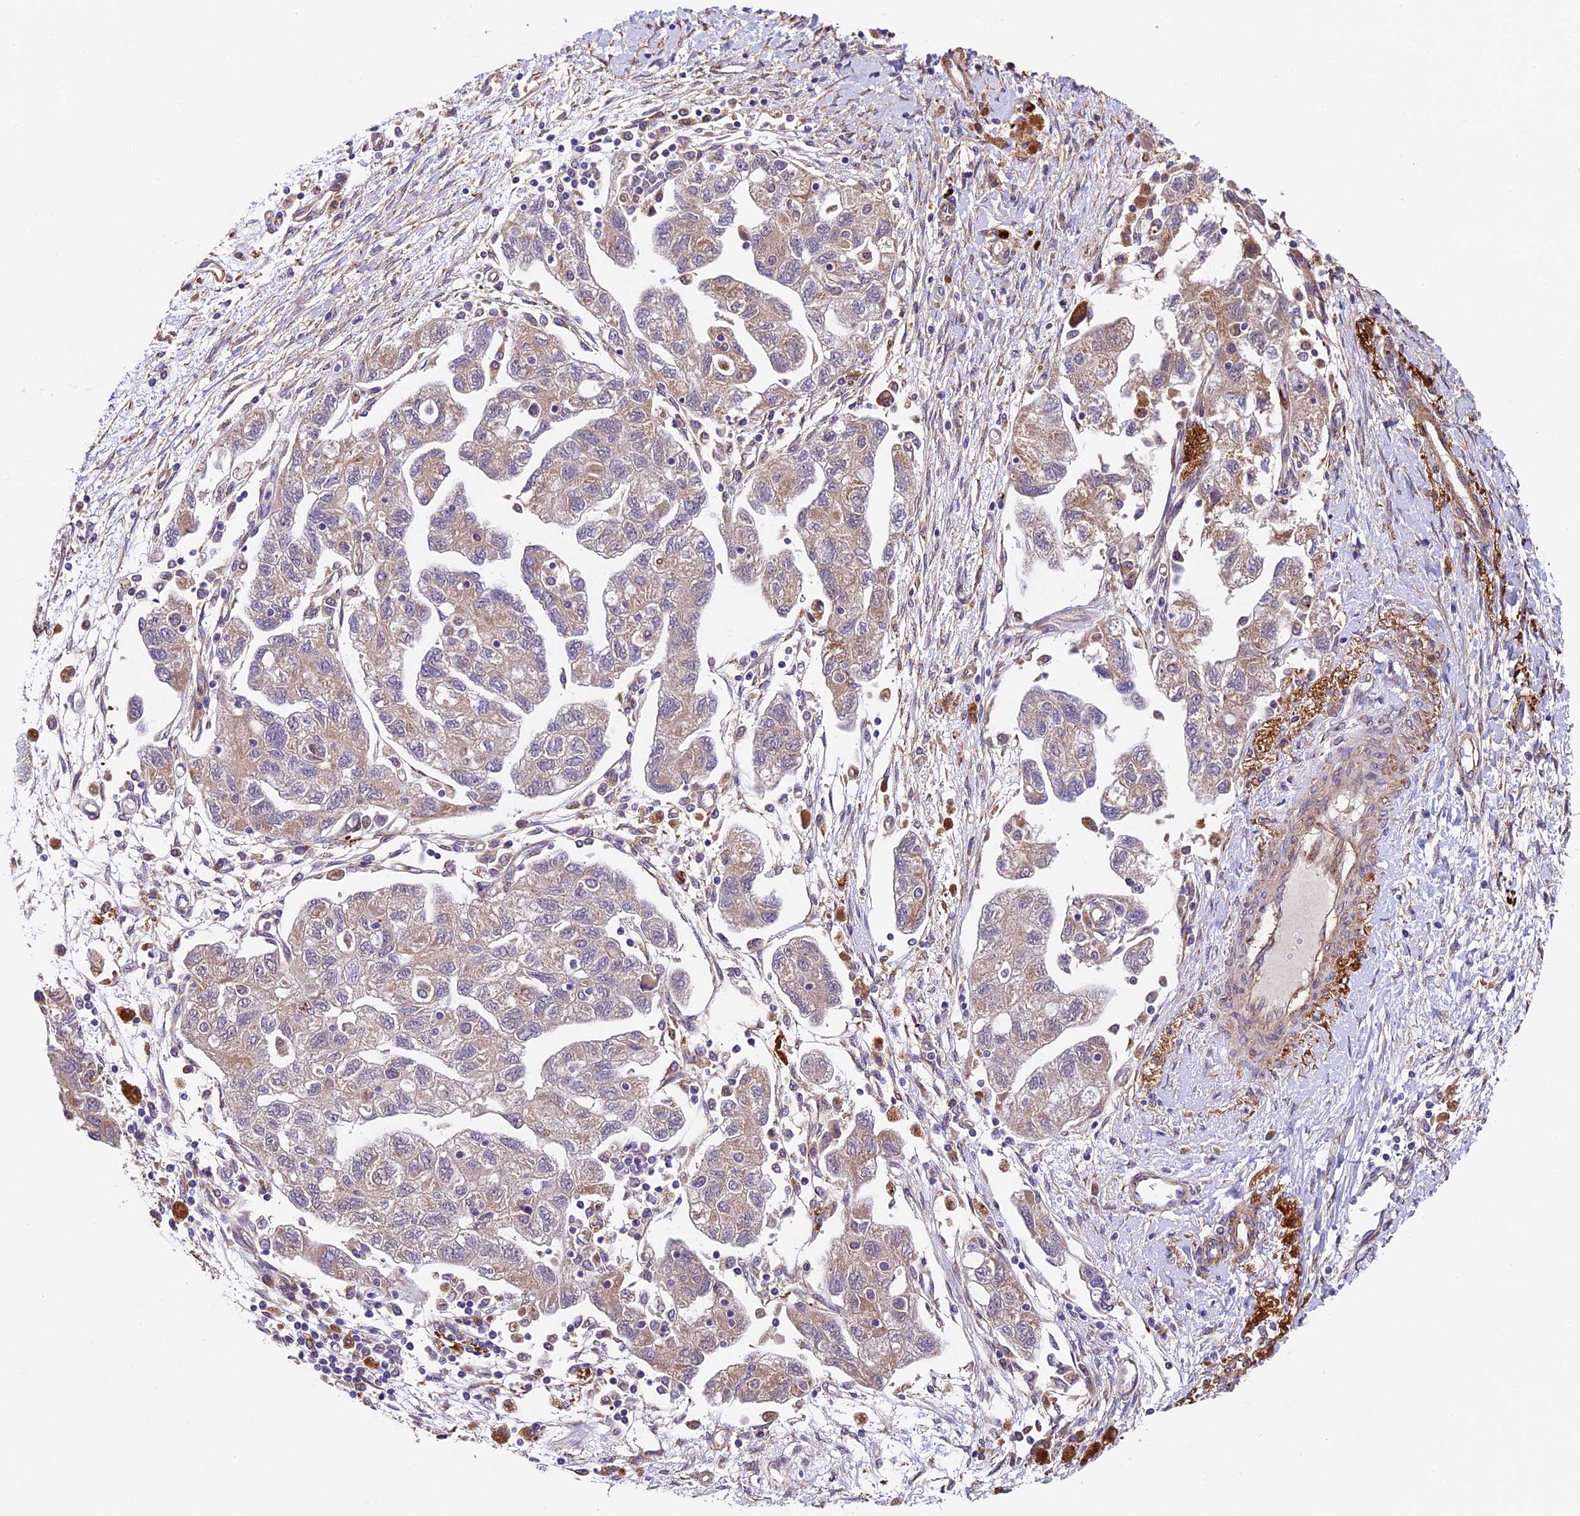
{"staining": {"intensity": "weak", "quantity": "<25%", "location": "cytoplasmic/membranous"}, "tissue": "ovarian cancer", "cell_type": "Tumor cells", "image_type": "cancer", "snomed": [{"axis": "morphology", "description": "Carcinoma, NOS"}, {"axis": "morphology", "description": "Cystadenocarcinoma, serous, NOS"}, {"axis": "topography", "description": "Ovary"}], "caption": "Human ovarian cancer stained for a protein using immunohistochemistry (IHC) shows no positivity in tumor cells.", "gene": "LSM7", "patient": {"sex": "female", "age": 69}}